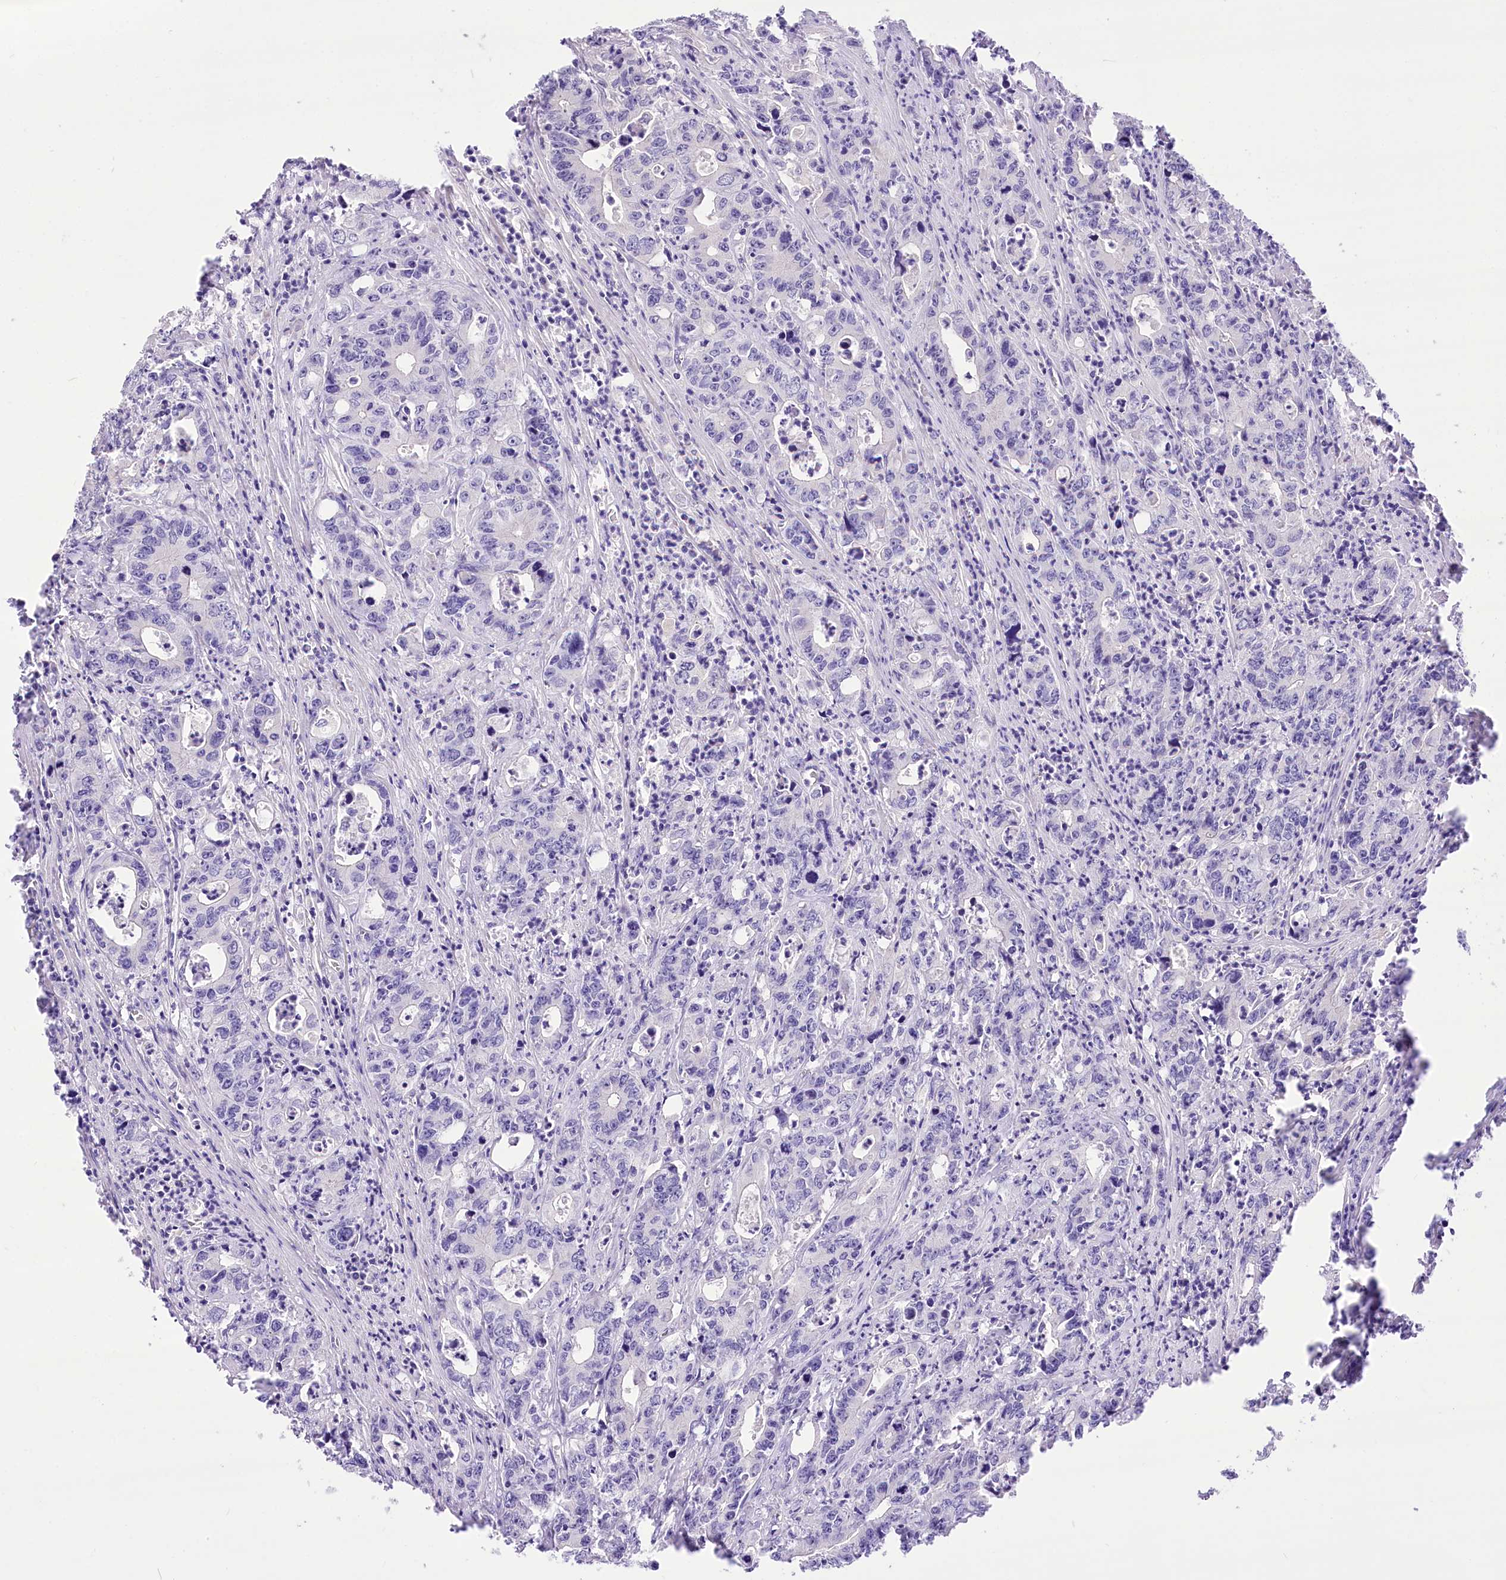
{"staining": {"intensity": "negative", "quantity": "none", "location": "none"}, "tissue": "colorectal cancer", "cell_type": "Tumor cells", "image_type": "cancer", "snomed": [{"axis": "morphology", "description": "Adenocarcinoma, NOS"}, {"axis": "topography", "description": "Colon"}], "caption": "The IHC micrograph has no significant staining in tumor cells of colorectal cancer tissue.", "gene": "HELT", "patient": {"sex": "female", "age": 75}}